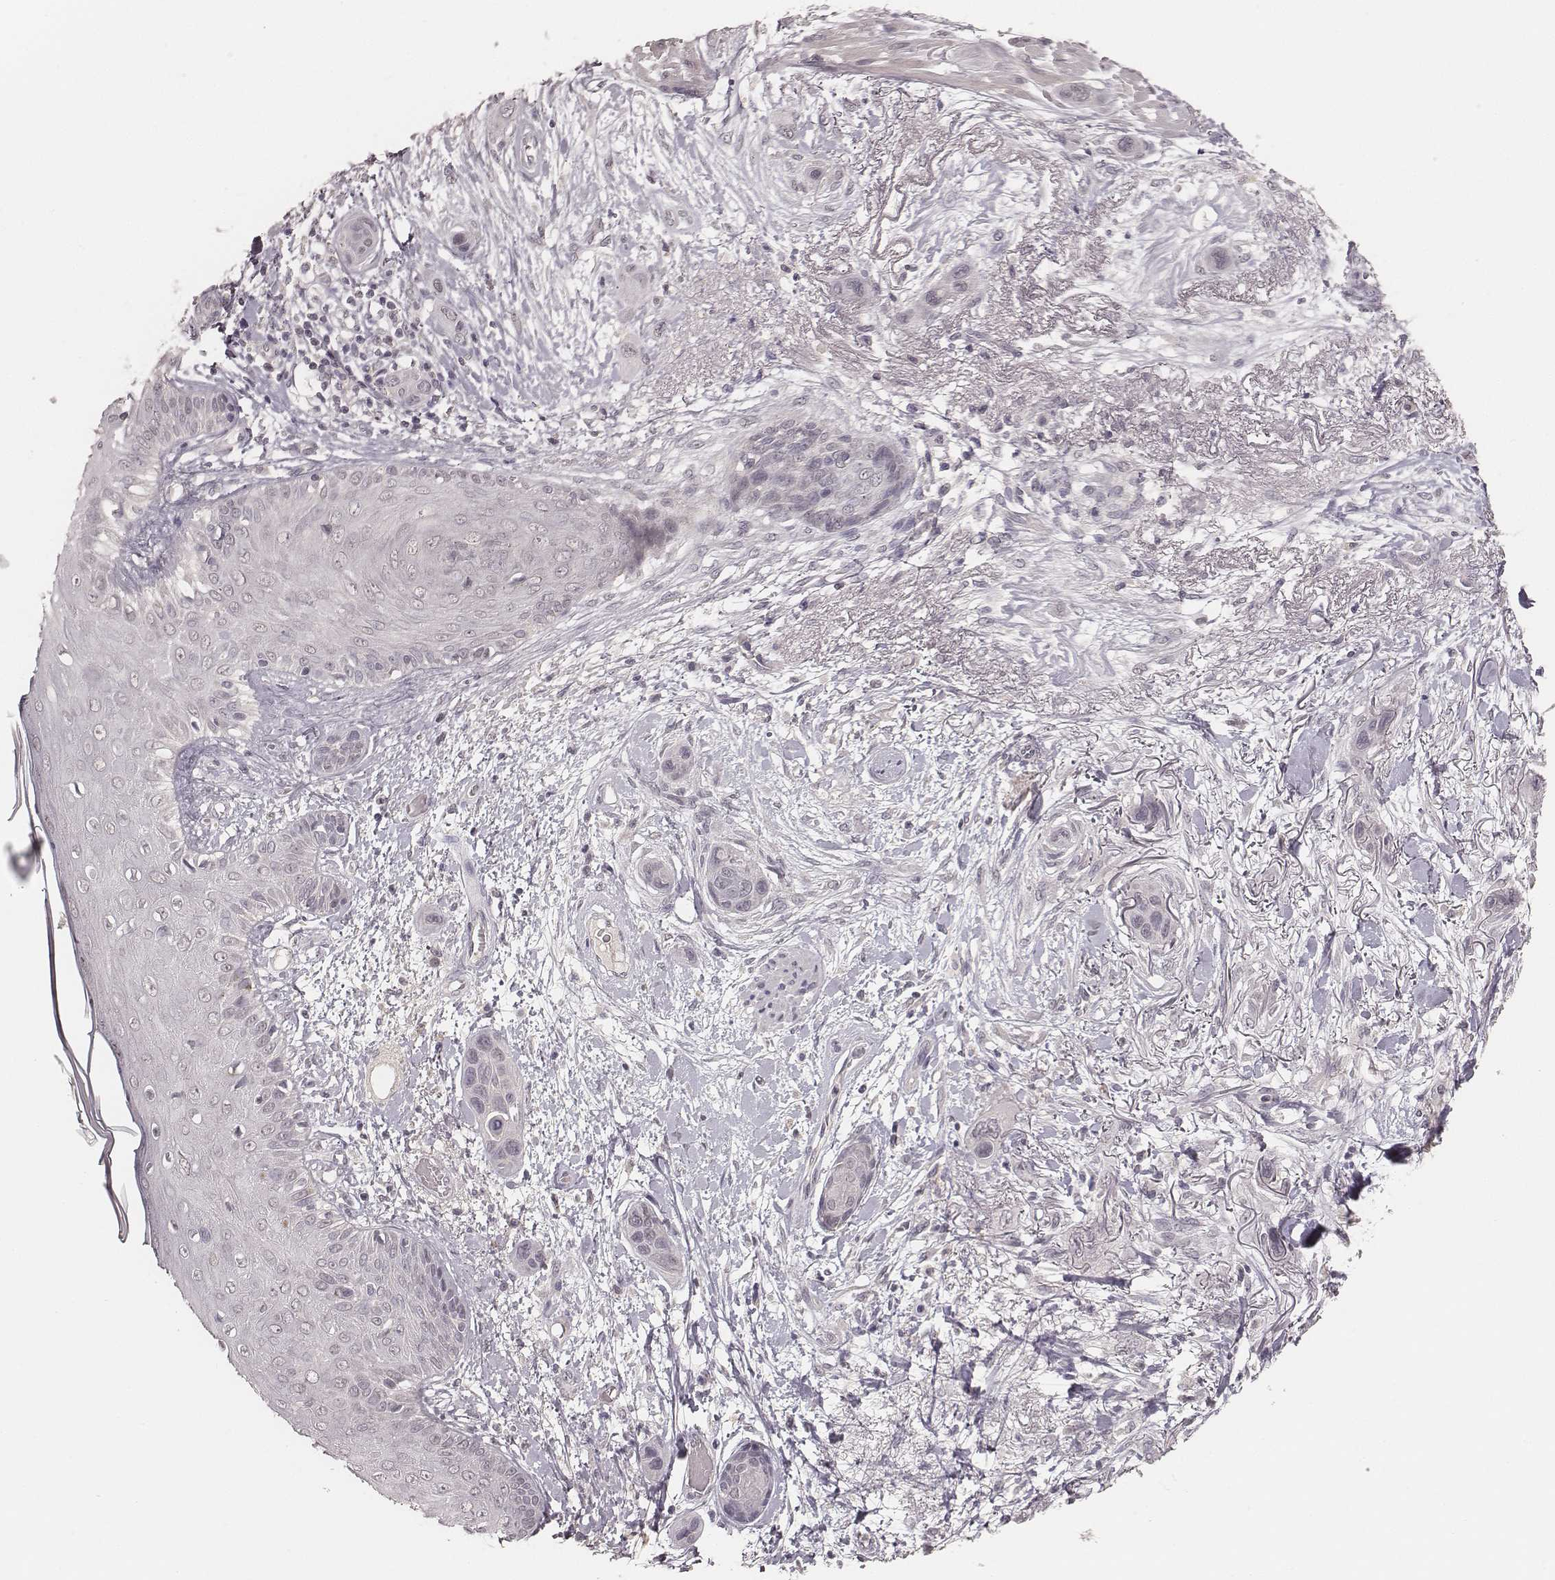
{"staining": {"intensity": "negative", "quantity": "none", "location": "none"}, "tissue": "skin cancer", "cell_type": "Tumor cells", "image_type": "cancer", "snomed": [{"axis": "morphology", "description": "Squamous cell carcinoma, NOS"}, {"axis": "topography", "description": "Skin"}], "caption": "Skin squamous cell carcinoma was stained to show a protein in brown. There is no significant positivity in tumor cells. The staining was performed using DAB to visualize the protein expression in brown, while the nuclei were stained in blue with hematoxylin (Magnification: 20x).", "gene": "LY6K", "patient": {"sex": "male", "age": 79}}